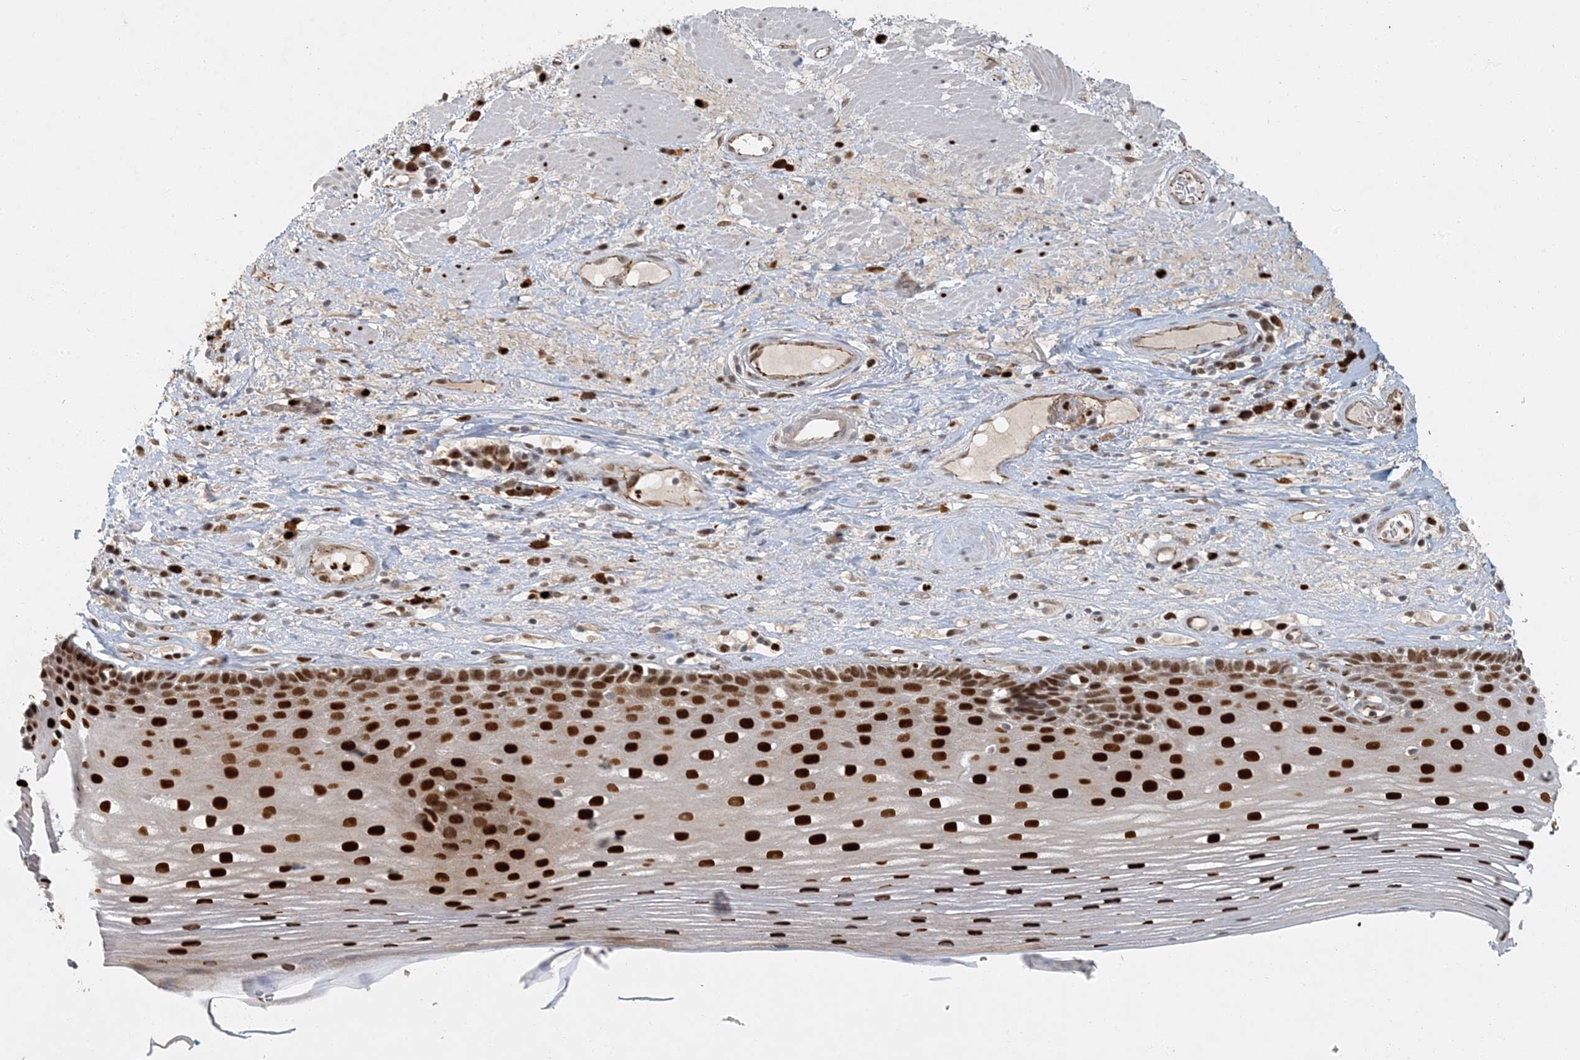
{"staining": {"intensity": "strong", "quantity": ">75%", "location": "nuclear"}, "tissue": "esophagus", "cell_type": "Squamous epithelial cells", "image_type": "normal", "snomed": [{"axis": "morphology", "description": "Normal tissue, NOS"}, {"axis": "topography", "description": "Esophagus"}], "caption": "Strong nuclear protein positivity is present in approximately >75% of squamous epithelial cells in esophagus. (IHC, brightfield microscopy, high magnification).", "gene": "AK9", "patient": {"sex": "male", "age": 62}}